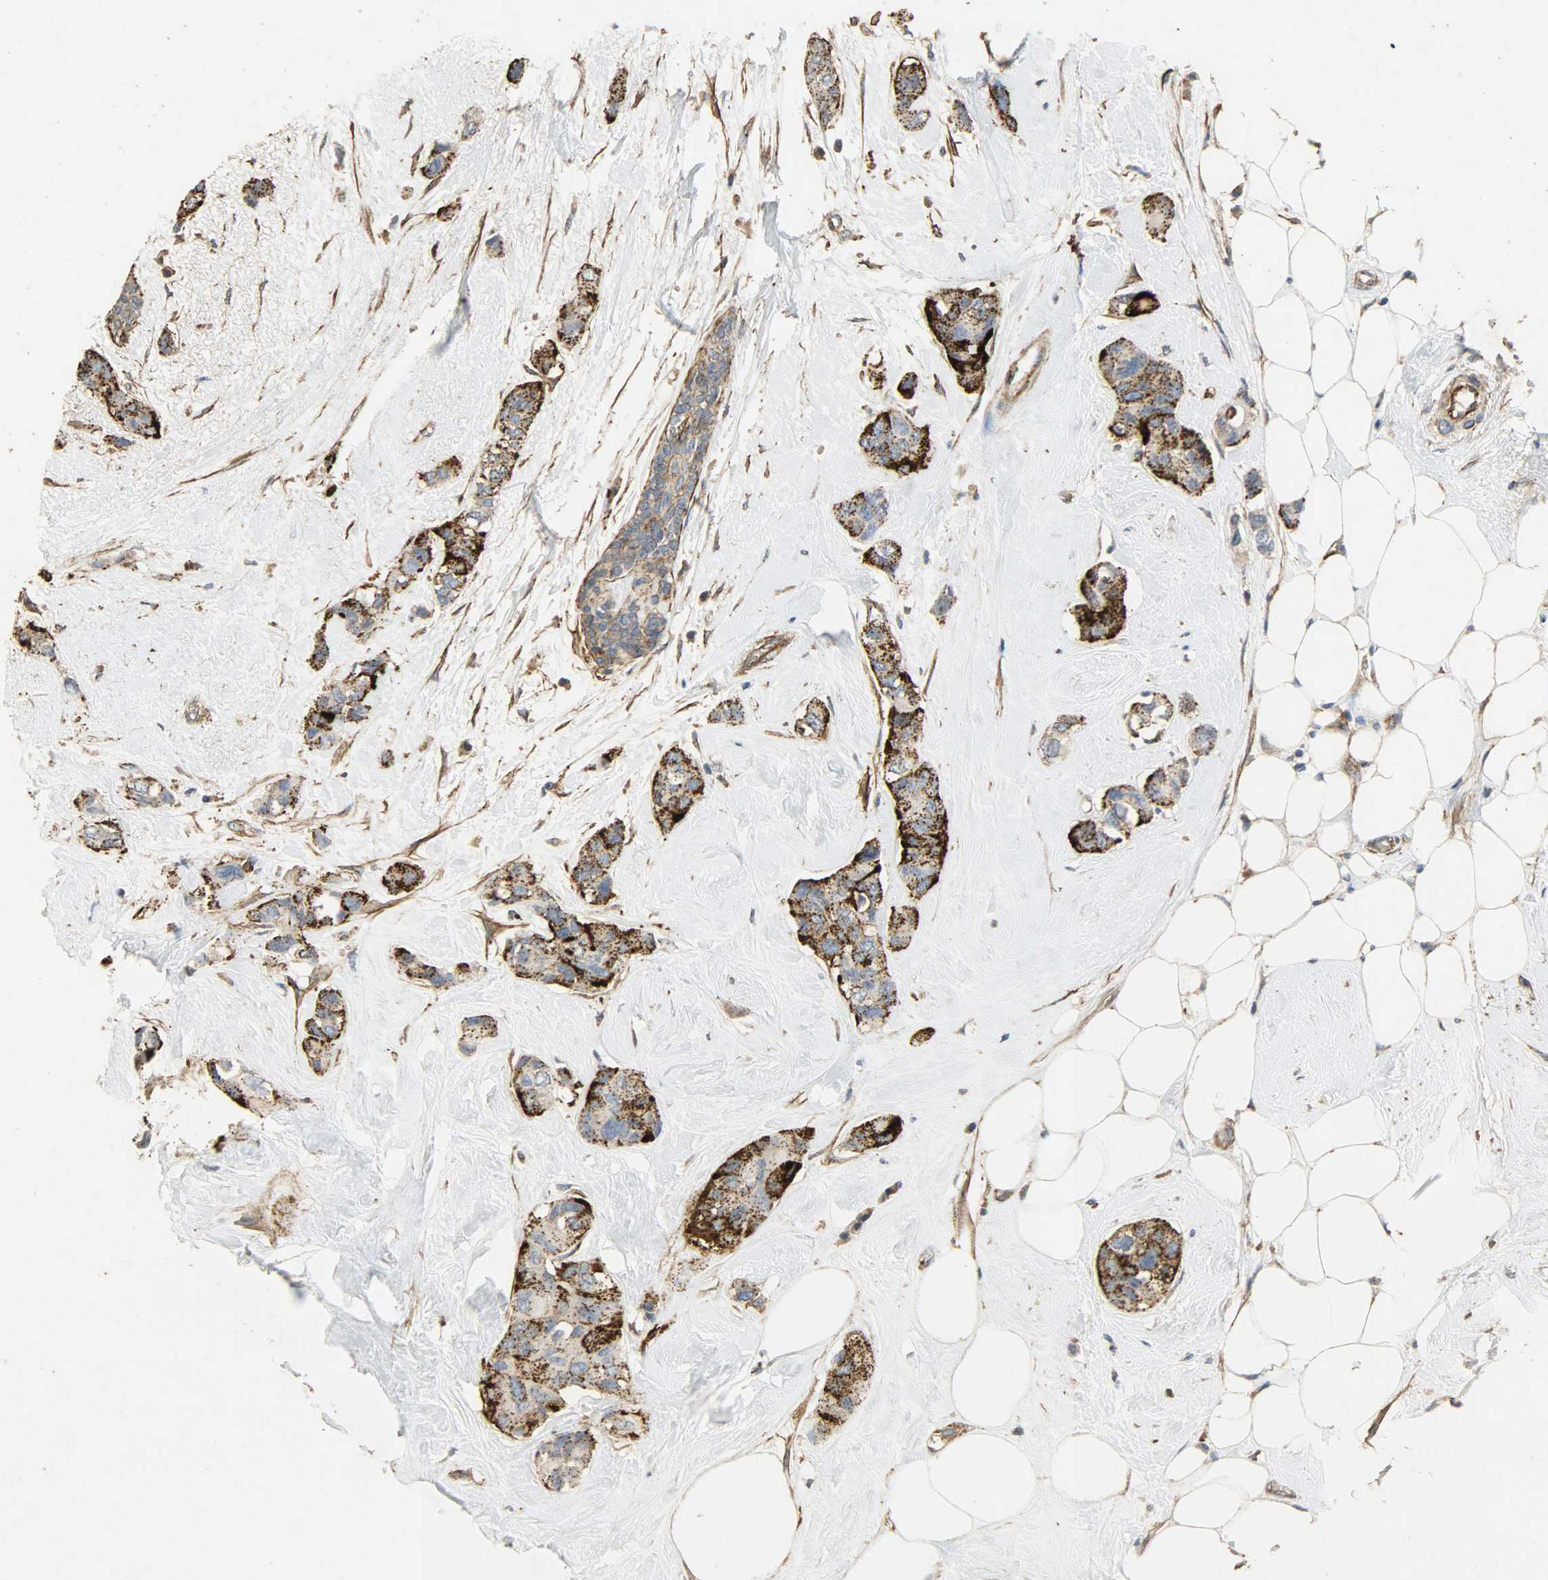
{"staining": {"intensity": "strong", "quantity": ">75%", "location": "cytoplasmic/membranous"}, "tissue": "breast cancer", "cell_type": "Tumor cells", "image_type": "cancer", "snomed": [{"axis": "morphology", "description": "Duct carcinoma"}, {"axis": "topography", "description": "Breast"}], "caption": "IHC image of neoplastic tissue: human breast cancer (invasive ductal carcinoma) stained using immunohistochemistry (IHC) reveals high levels of strong protein expression localized specifically in the cytoplasmic/membranous of tumor cells, appearing as a cytoplasmic/membranous brown color.", "gene": "TPM4", "patient": {"sex": "female", "age": 51}}